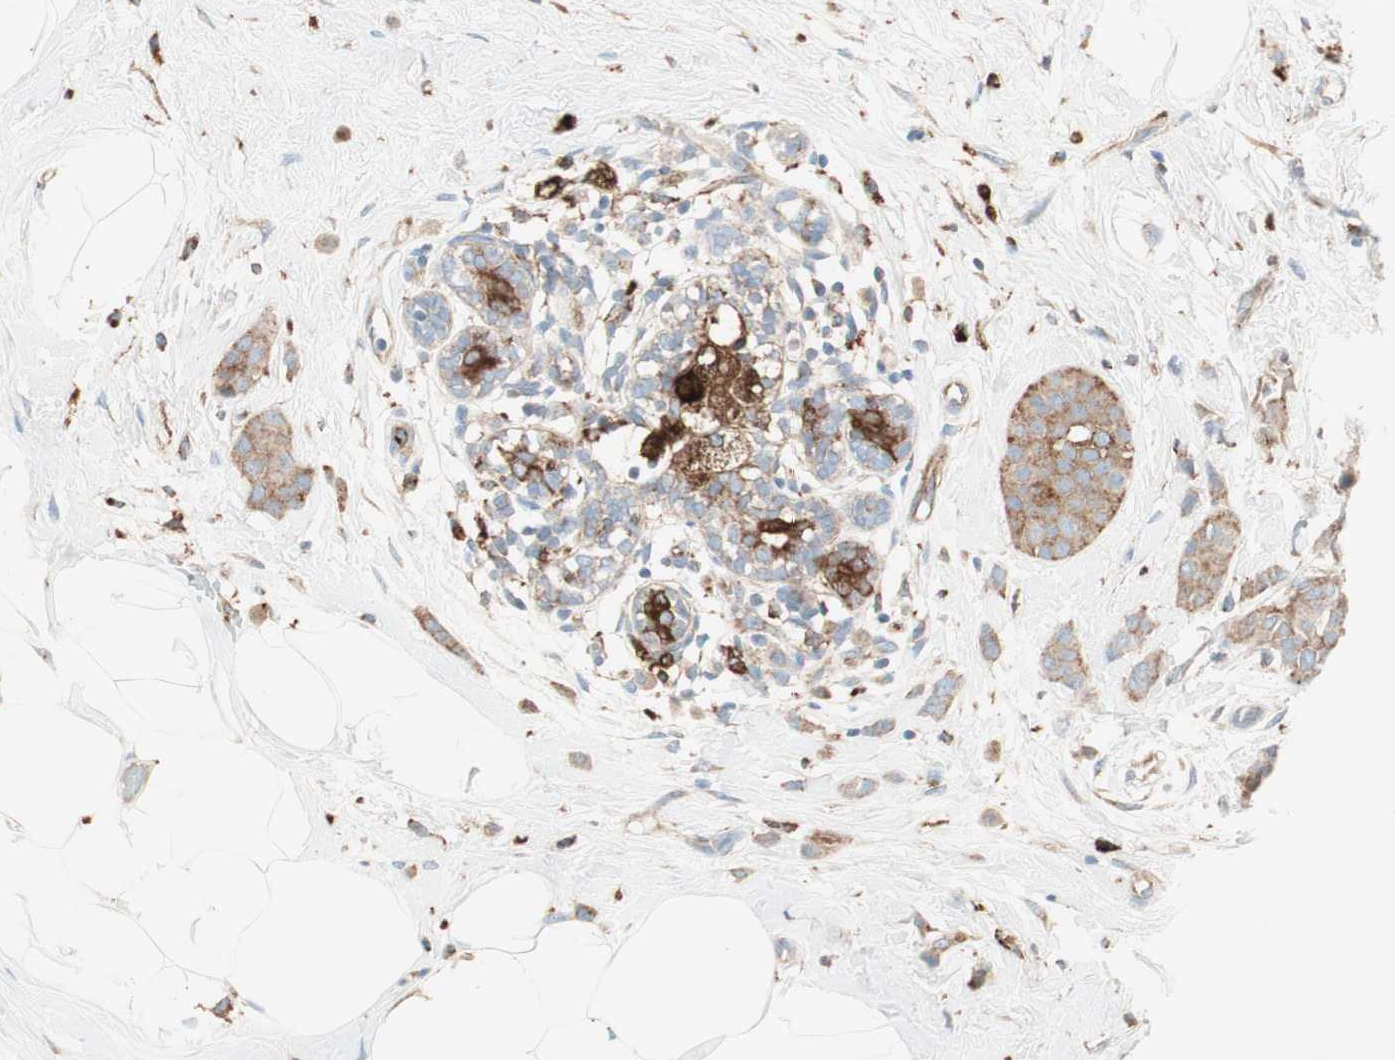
{"staining": {"intensity": "weak", "quantity": ">75%", "location": "cytoplasmic/membranous"}, "tissue": "breast cancer", "cell_type": "Tumor cells", "image_type": "cancer", "snomed": [{"axis": "morphology", "description": "Lobular carcinoma, in situ"}, {"axis": "morphology", "description": "Lobular carcinoma"}, {"axis": "topography", "description": "Breast"}], "caption": "A low amount of weak cytoplasmic/membranous positivity is identified in approximately >75% of tumor cells in breast lobular carcinoma tissue. (DAB (3,3'-diaminobenzidine) IHC with brightfield microscopy, high magnification).", "gene": "ATP6V1G1", "patient": {"sex": "female", "age": 41}}